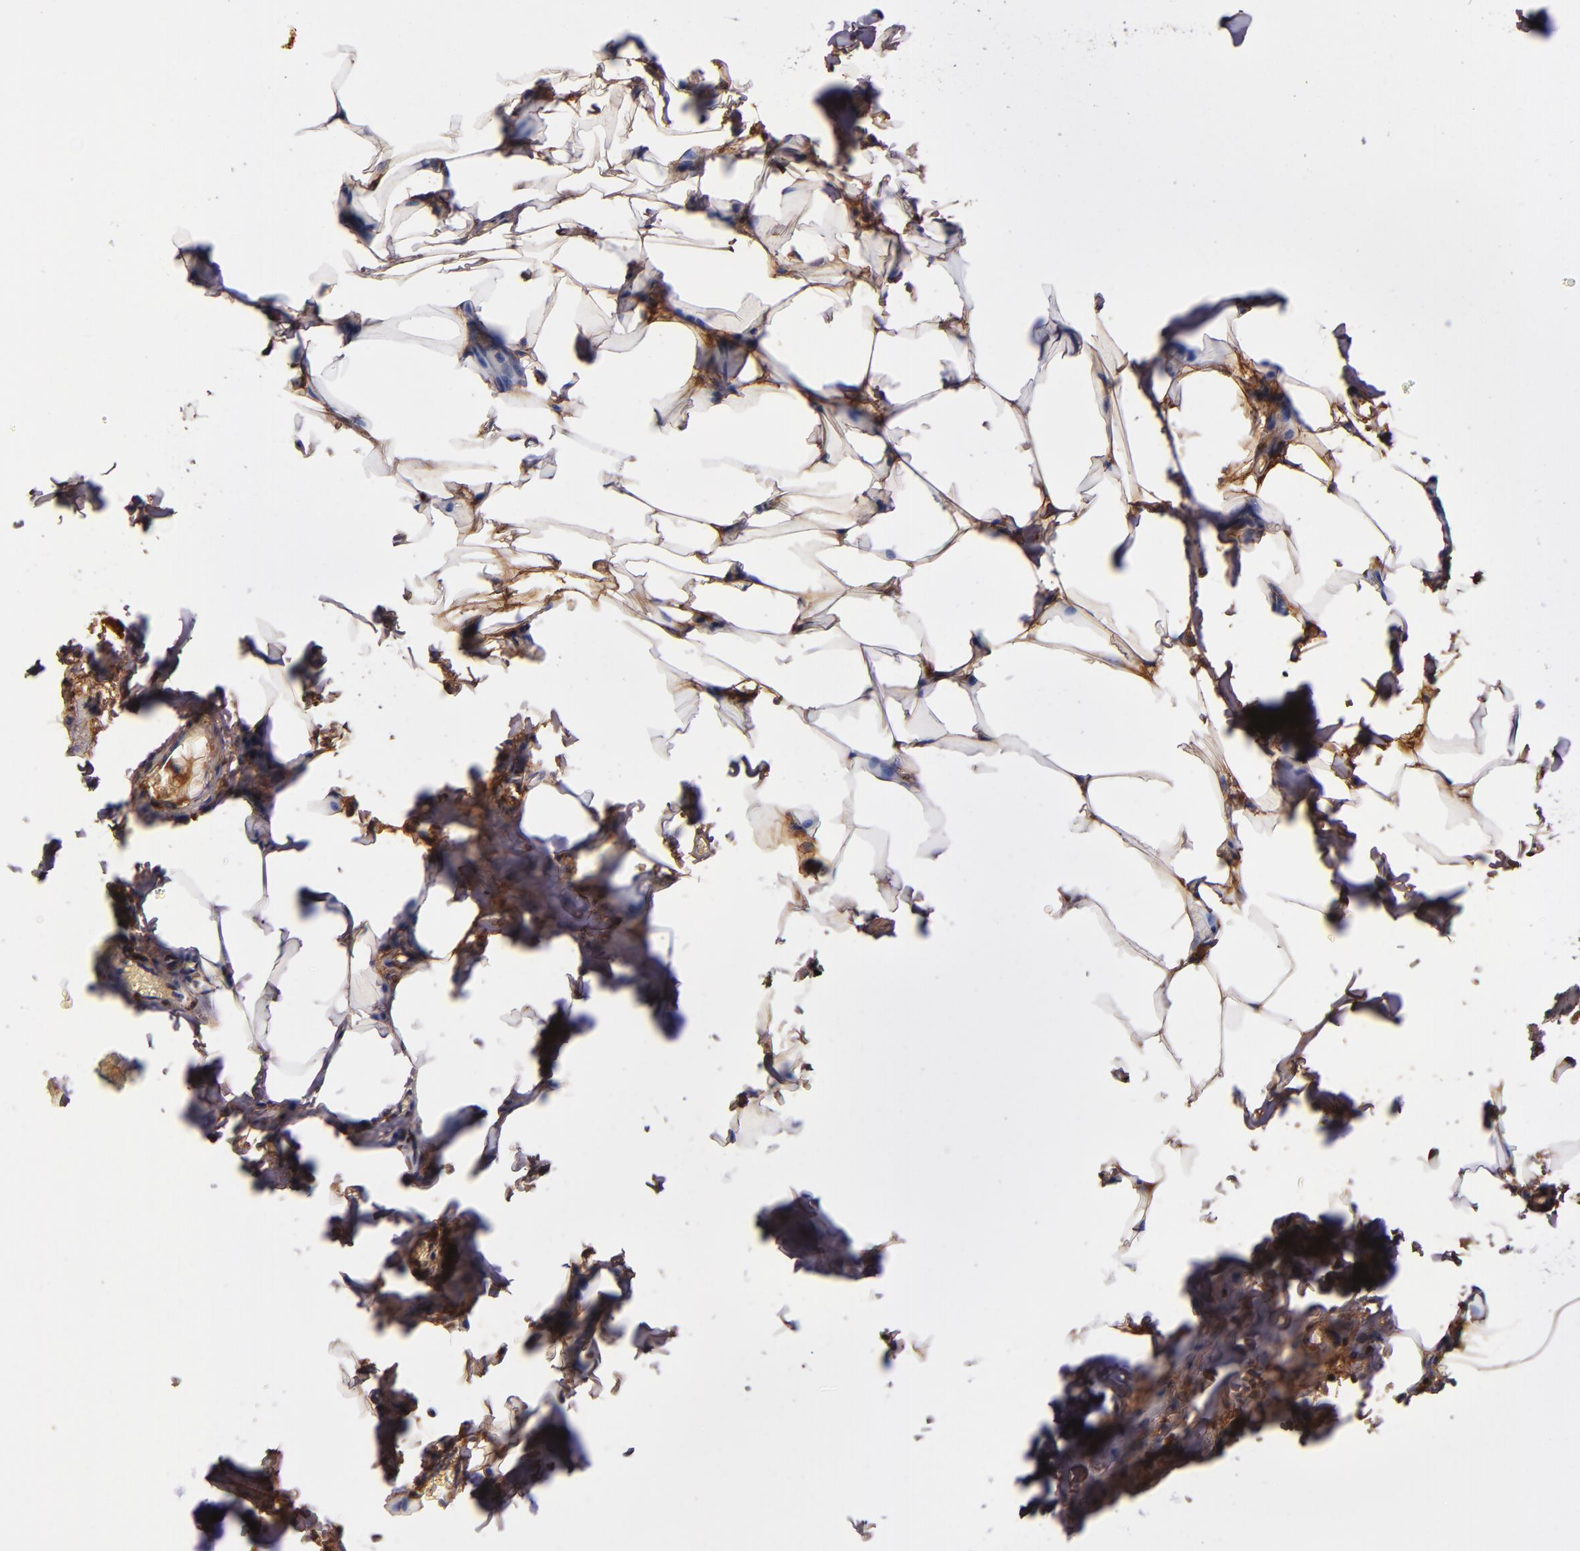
{"staining": {"intensity": "moderate", "quantity": ">75%", "location": "cytoplasmic/membranous"}, "tissue": "adipose tissue", "cell_type": "Adipocytes", "image_type": "normal", "snomed": [{"axis": "morphology", "description": "Normal tissue, NOS"}, {"axis": "topography", "description": "Vascular tissue"}], "caption": "Unremarkable adipose tissue shows moderate cytoplasmic/membranous expression in approximately >75% of adipocytes The protein of interest is stained brown, and the nuclei are stained in blue (DAB IHC with brightfield microscopy, high magnification)..", "gene": "CLEC3B", "patient": {"sex": "male", "age": 41}}